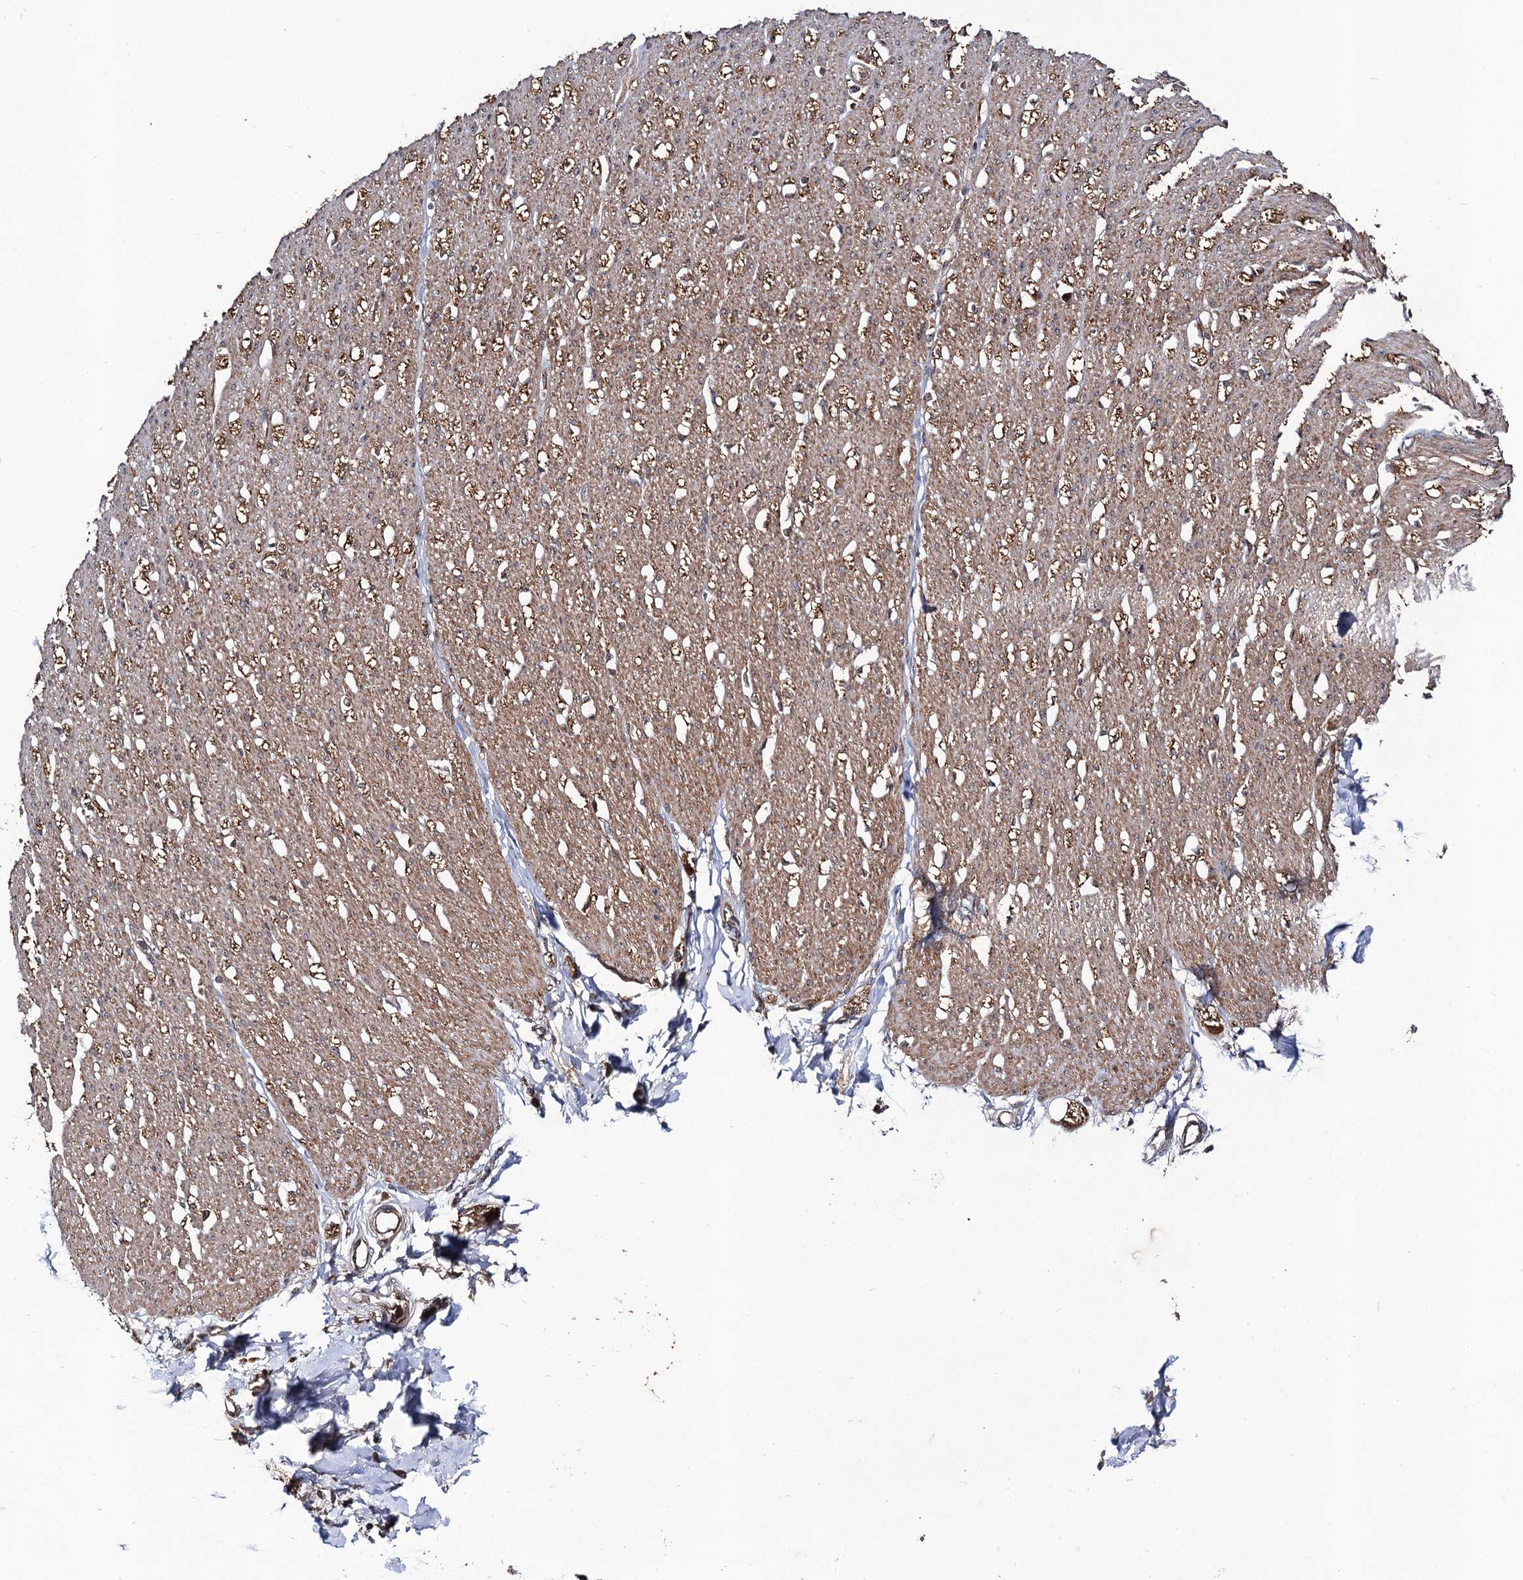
{"staining": {"intensity": "moderate", "quantity": ">75%", "location": "cytoplasmic/membranous"}, "tissue": "smooth muscle", "cell_type": "Smooth muscle cells", "image_type": "normal", "snomed": [{"axis": "morphology", "description": "Normal tissue, NOS"}, {"axis": "morphology", "description": "Adenocarcinoma, NOS"}, {"axis": "topography", "description": "Colon"}, {"axis": "topography", "description": "Peripheral nerve tissue"}], "caption": "Immunohistochemical staining of benign human smooth muscle exhibits moderate cytoplasmic/membranous protein positivity in about >75% of smooth muscle cells.", "gene": "KXD1", "patient": {"sex": "male", "age": 14}}